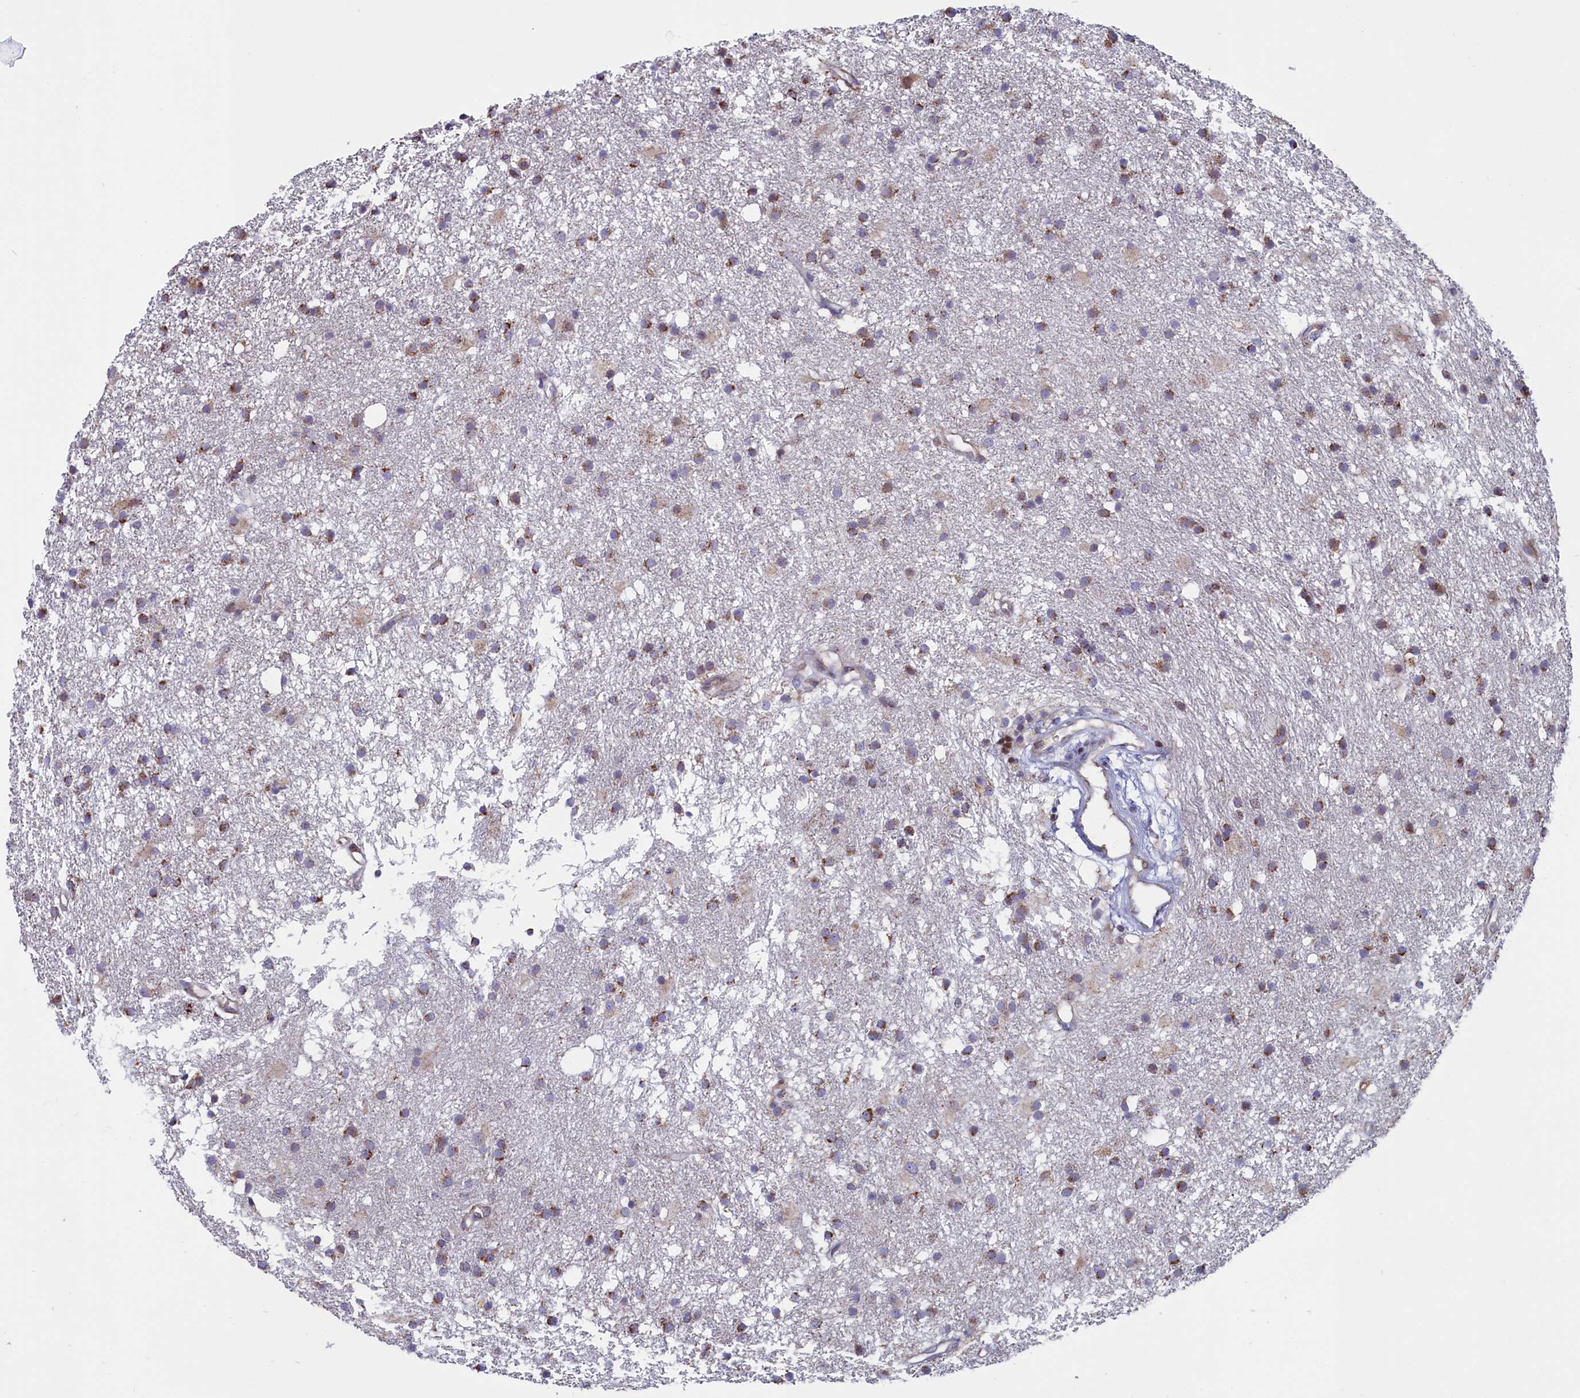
{"staining": {"intensity": "moderate", "quantity": ">75%", "location": "cytoplasmic/membranous"}, "tissue": "glioma", "cell_type": "Tumor cells", "image_type": "cancer", "snomed": [{"axis": "morphology", "description": "Glioma, malignant, High grade"}, {"axis": "topography", "description": "Brain"}], "caption": "A brown stain highlights moderate cytoplasmic/membranous staining of a protein in human glioma tumor cells.", "gene": "CIAPIN1", "patient": {"sex": "male", "age": 77}}